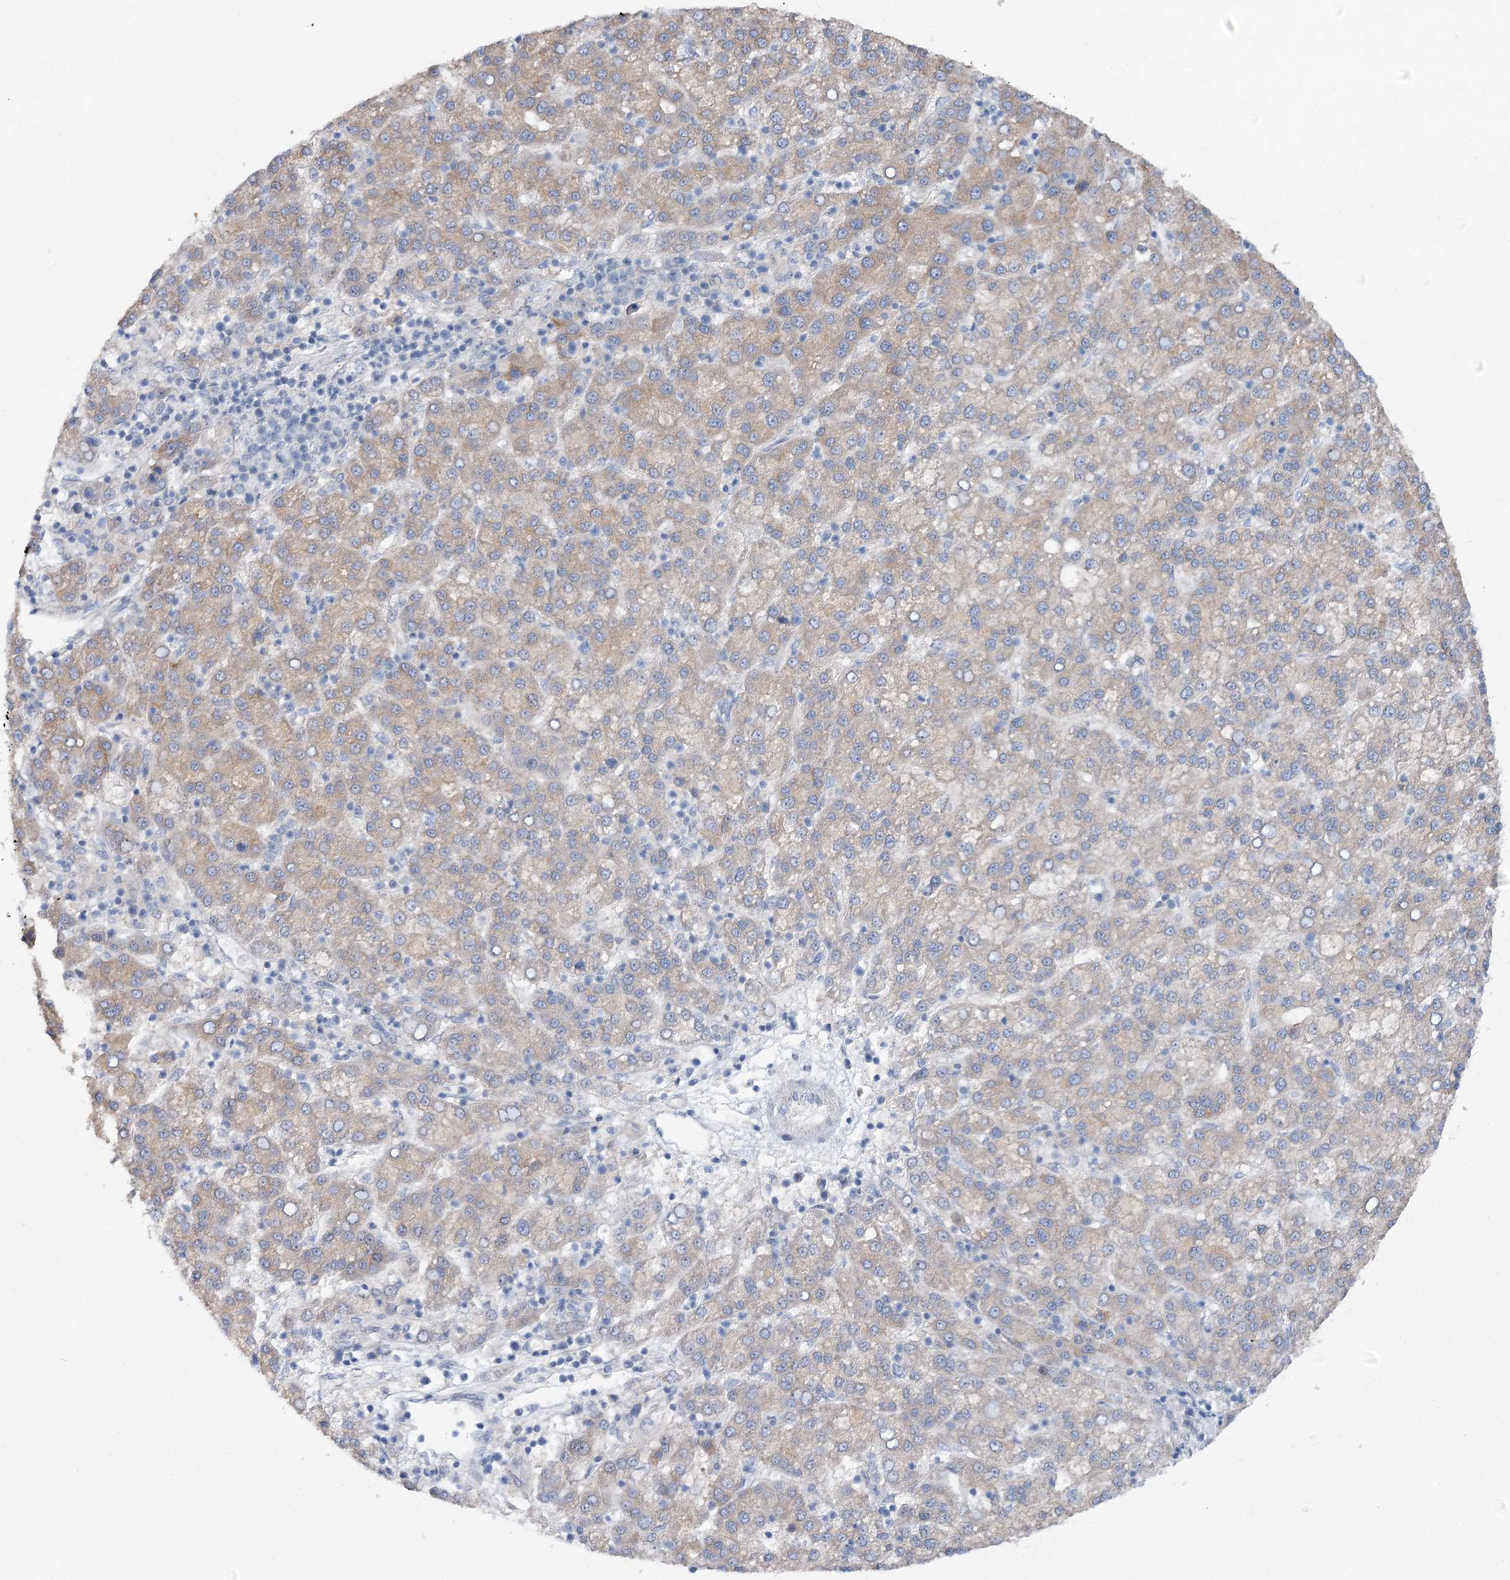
{"staining": {"intensity": "negative", "quantity": "none", "location": "none"}, "tissue": "liver cancer", "cell_type": "Tumor cells", "image_type": "cancer", "snomed": [{"axis": "morphology", "description": "Carcinoma, Hepatocellular, NOS"}, {"axis": "topography", "description": "Liver"}], "caption": "A micrograph of hepatocellular carcinoma (liver) stained for a protein reveals no brown staining in tumor cells. Nuclei are stained in blue.", "gene": "LRRC14B", "patient": {"sex": "female", "age": 58}}